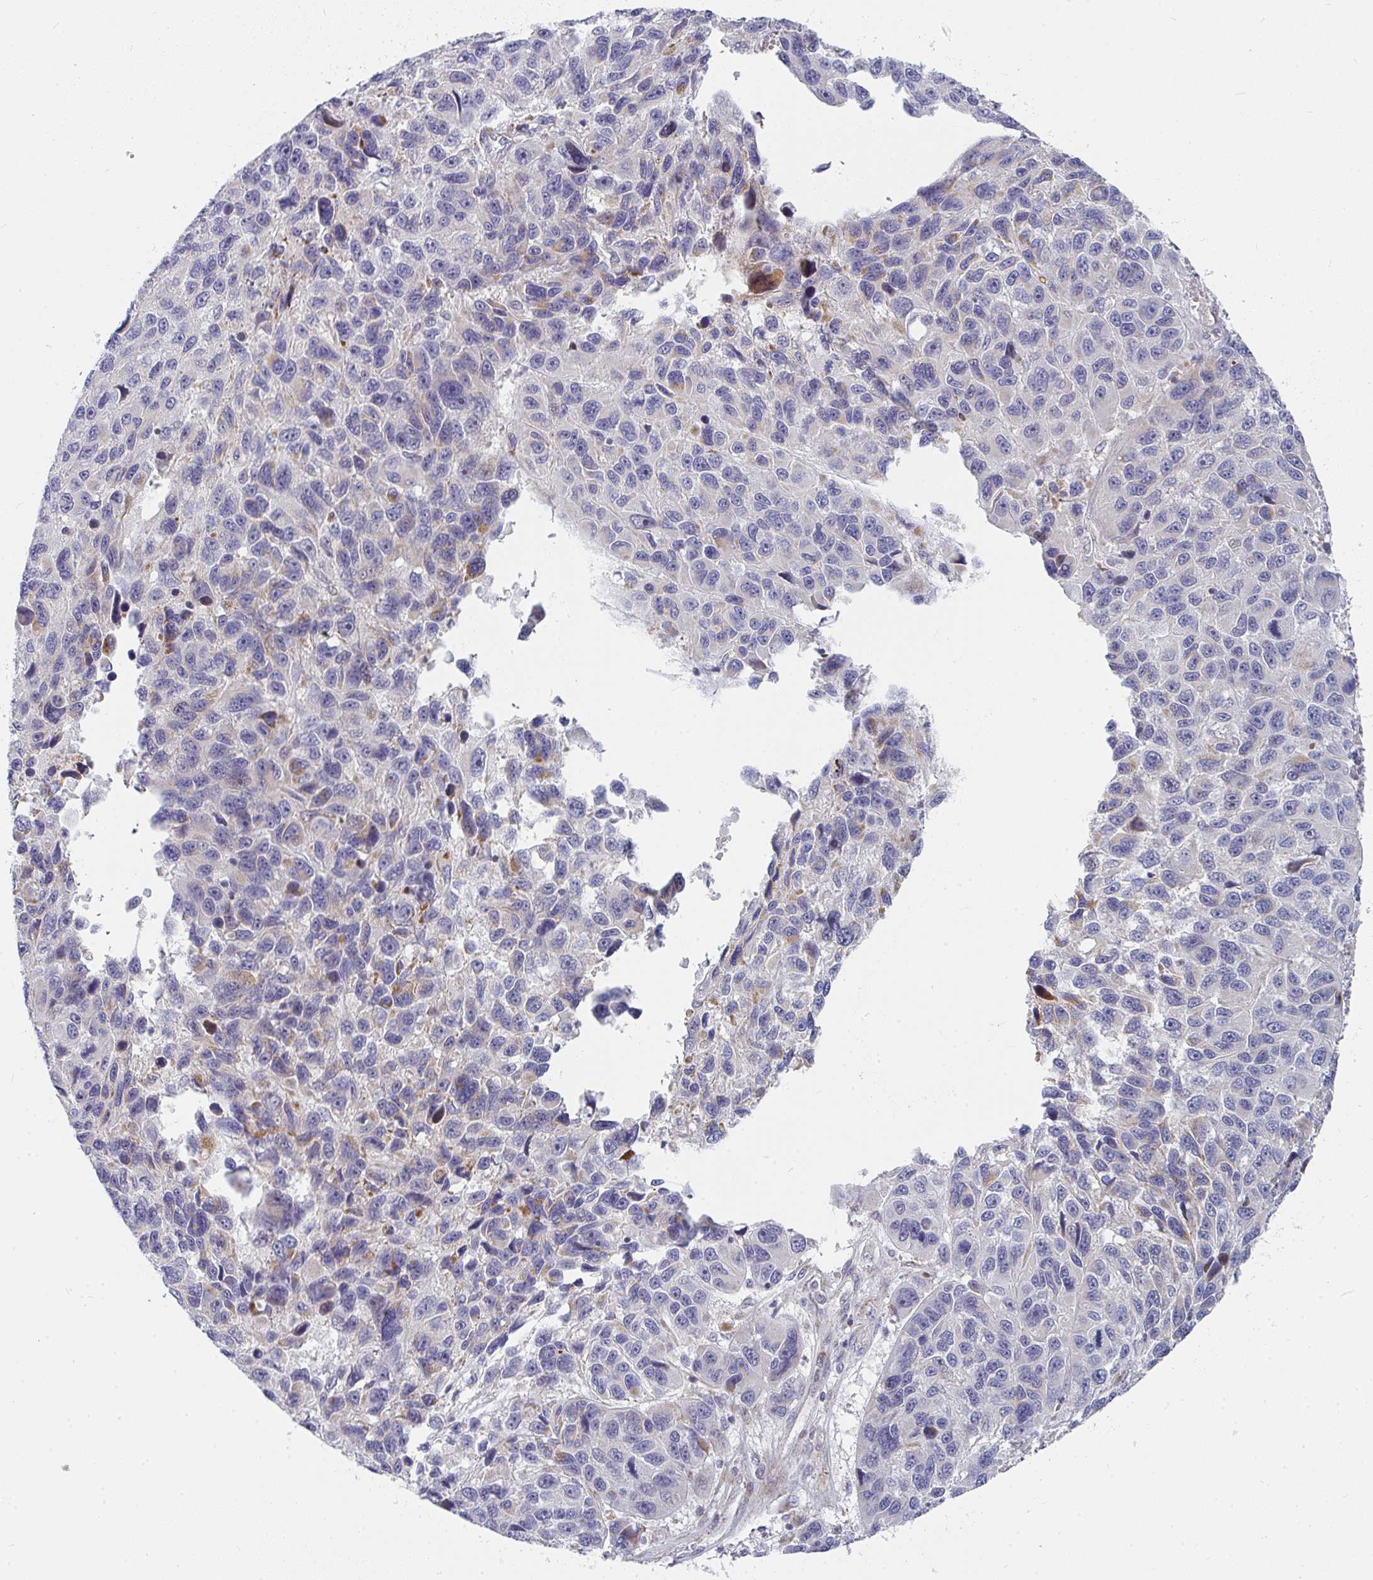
{"staining": {"intensity": "moderate", "quantity": "<25%", "location": "cytoplasmic/membranous,nuclear"}, "tissue": "melanoma", "cell_type": "Tumor cells", "image_type": "cancer", "snomed": [{"axis": "morphology", "description": "Malignant melanoma, NOS"}, {"axis": "topography", "description": "Skin"}], "caption": "Tumor cells display moderate cytoplasmic/membranous and nuclear positivity in about <25% of cells in malignant melanoma.", "gene": "RHEBL1", "patient": {"sex": "male", "age": 53}}